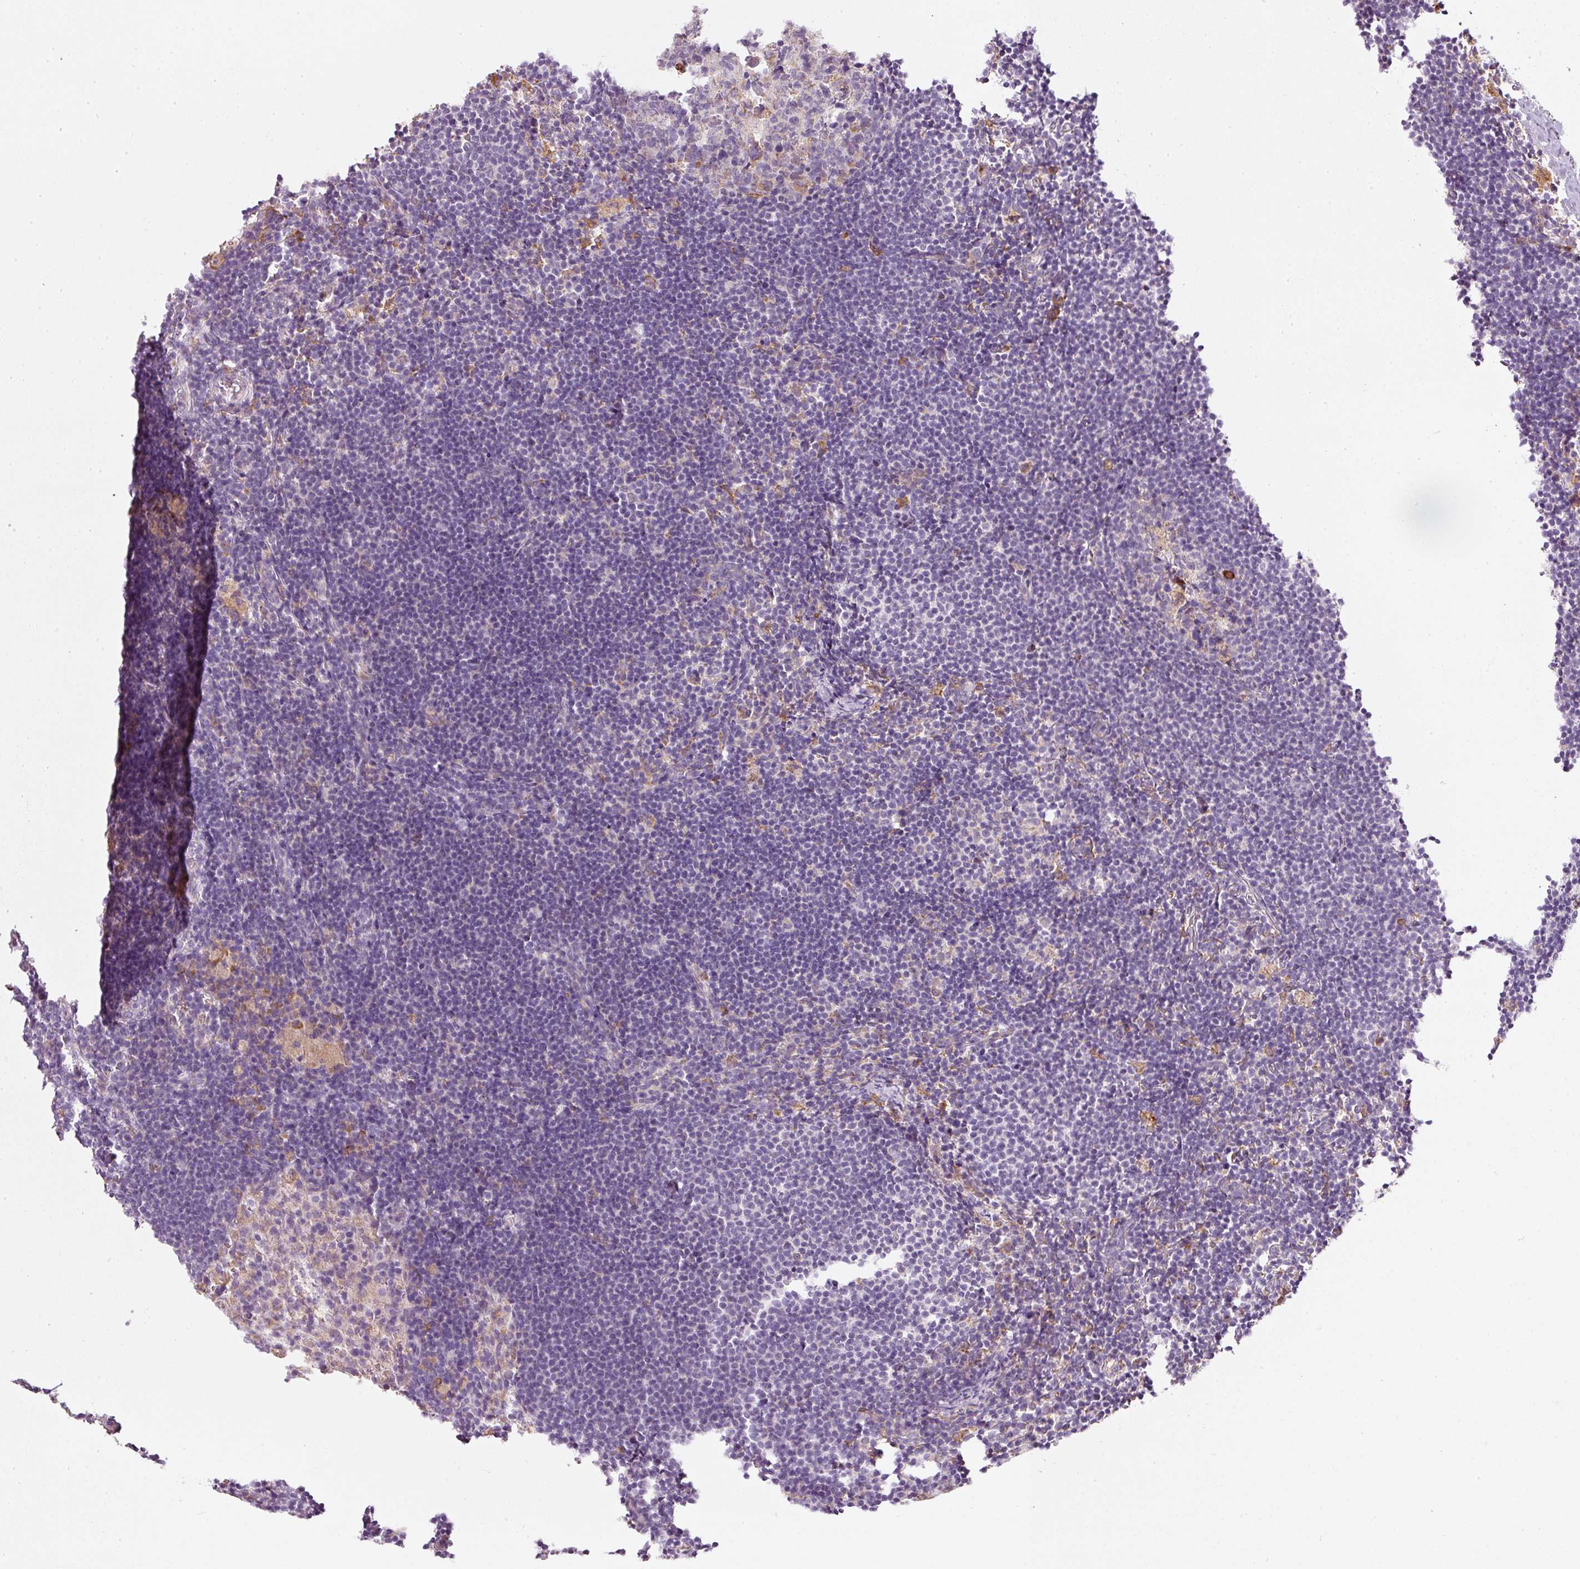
{"staining": {"intensity": "moderate", "quantity": "<25%", "location": "cytoplasmic/membranous"}, "tissue": "lymph node", "cell_type": "Germinal center cells", "image_type": "normal", "snomed": [{"axis": "morphology", "description": "Normal tissue, NOS"}, {"axis": "topography", "description": "Lymph node"}], "caption": "Protein expression analysis of unremarkable human lymph node reveals moderate cytoplasmic/membranous expression in about <25% of germinal center cells. (brown staining indicates protein expression, while blue staining denotes nuclei).", "gene": "MORN4", "patient": {"sex": "male", "age": 49}}